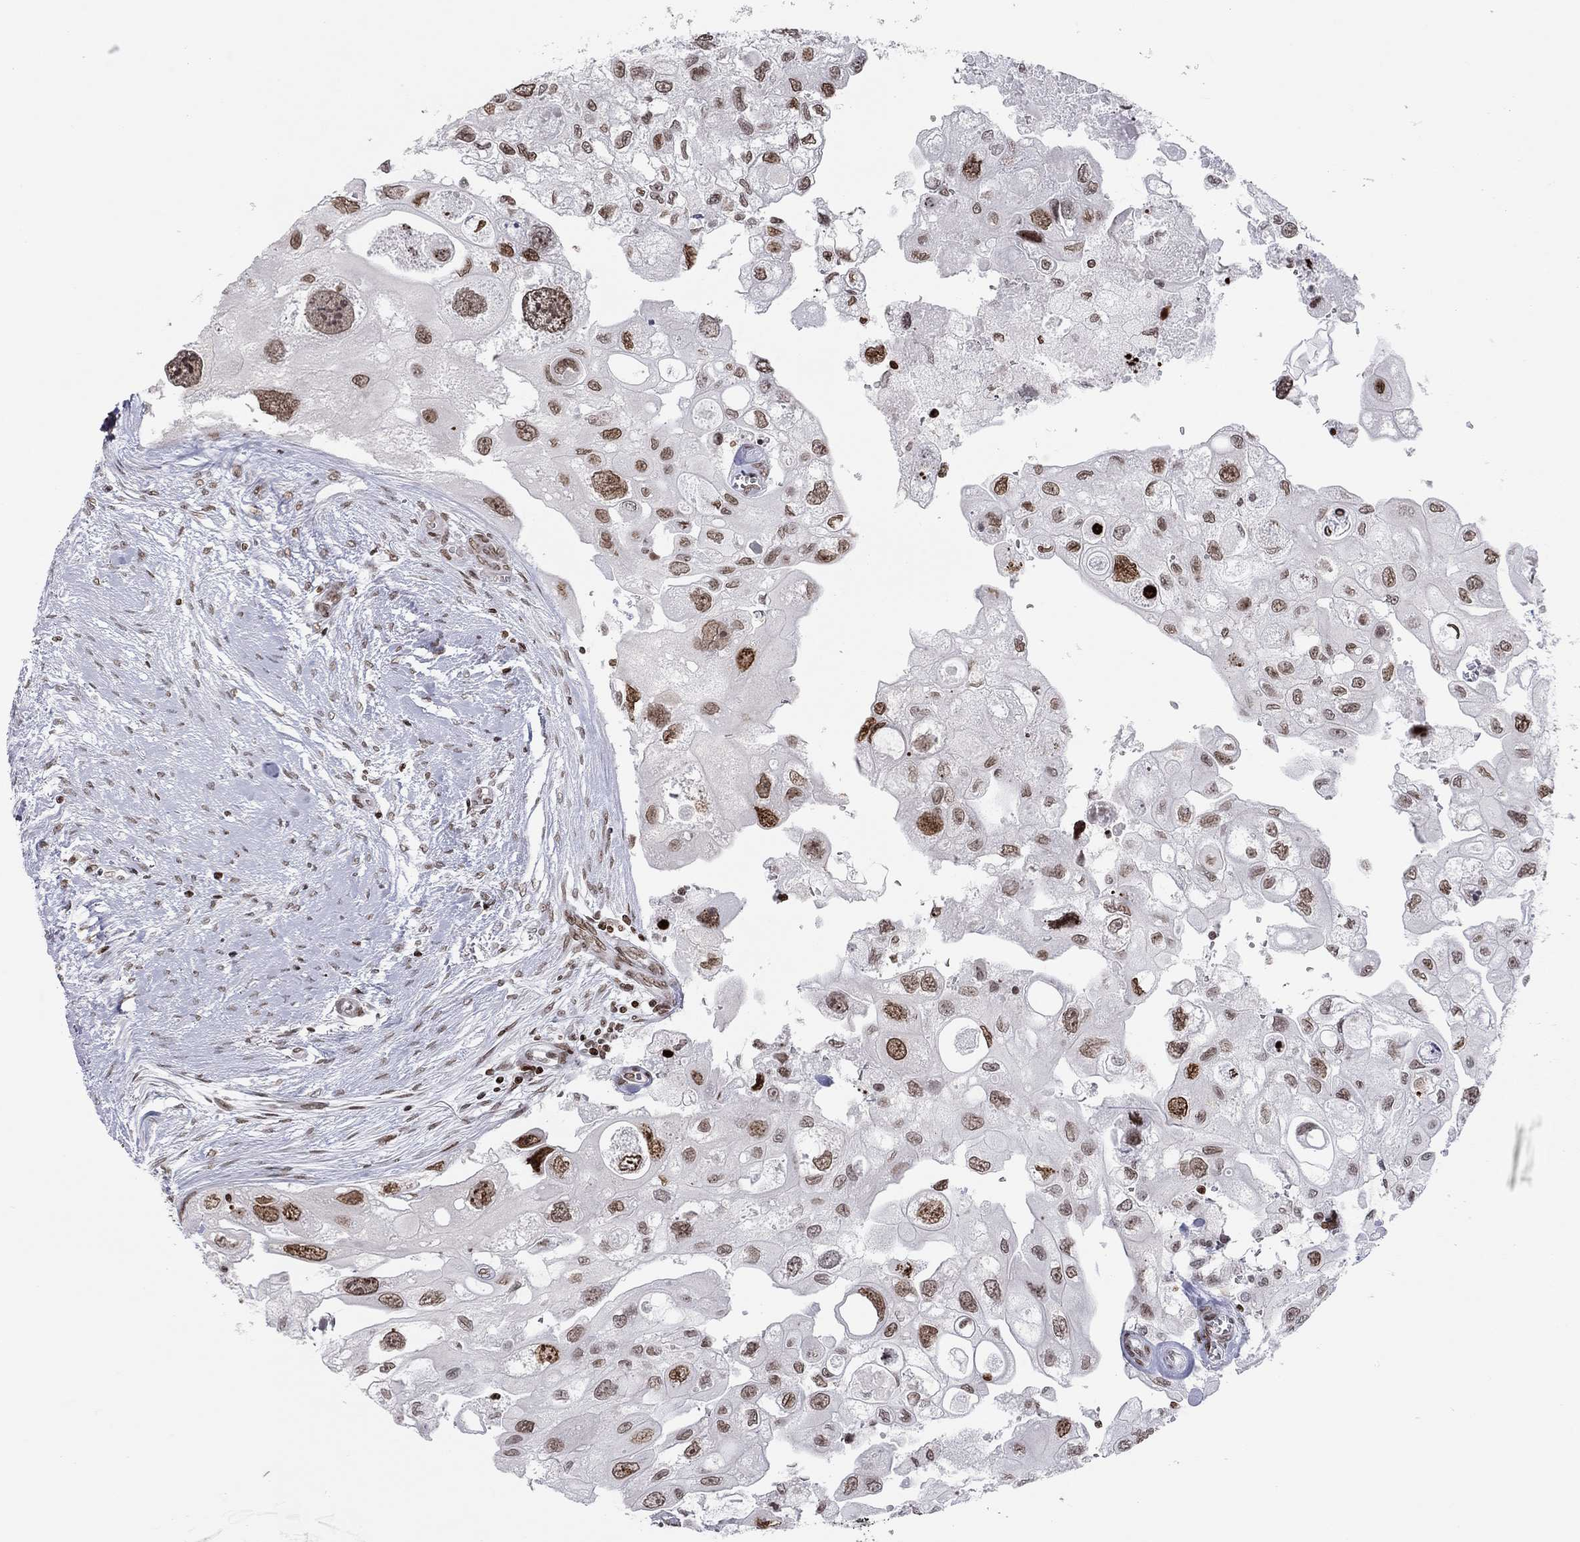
{"staining": {"intensity": "moderate", "quantity": ">75%", "location": "nuclear"}, "tissue": "urothelial cancer", "cell_type": "Tumor cells", "image_type": "cancer", "snomed": [{"axis": "morphology", "description": "Urothelial carcinoma, High grade"}, {"axis": "topography", "description": "Urinary bladder"}], "caption": "A medium amount of moderate nuclear positivity is identified in about >75% of tumor cells in urothelial cancer tissue. (IHC, brightfield microscopy, high magnification).", "gene": "H2AX", "patient": {"sex": "male", "age": 59}}